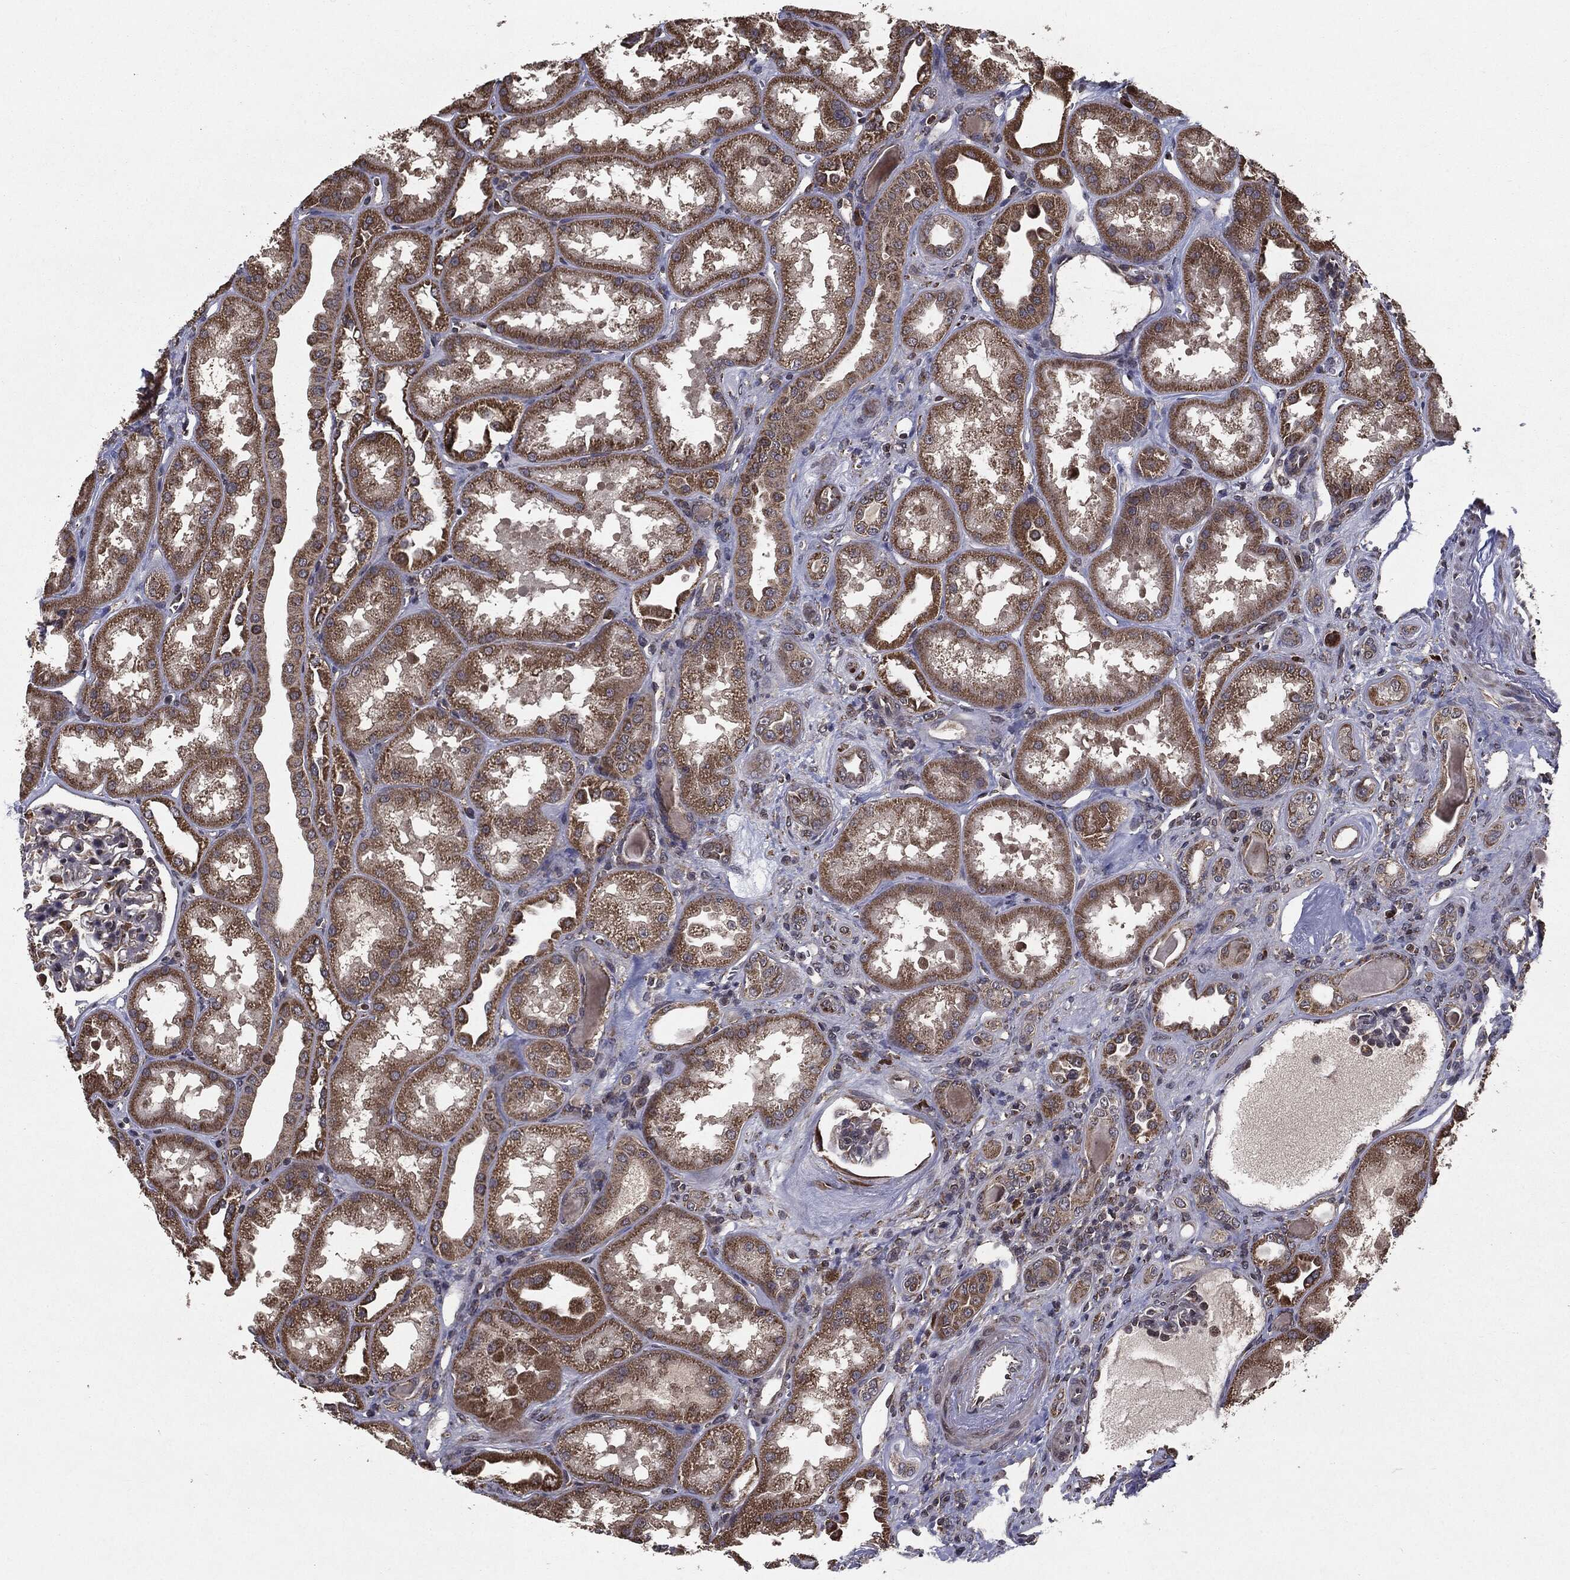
{"staining": {"intensity": "moderate", "quantity": "<25%", "location": "cytoplasmic/membranous"}, "tissue": "kidney", "cell_type": "Cells in glomeruli", "image_type": "normal", "snomed": [{"axis": "morphology", "description": "Normal tissue, NOS"}, {"axis": "topography", "description": "Kidney"}], "caption": "This is an image of immunohistochemistry staining of benign kidney, which shows moderate staining in the cytoplasmic/membranous of cells in glomeruli.", "gene": "HDAC5", "patient": {"sex": "male", "age": 61}}